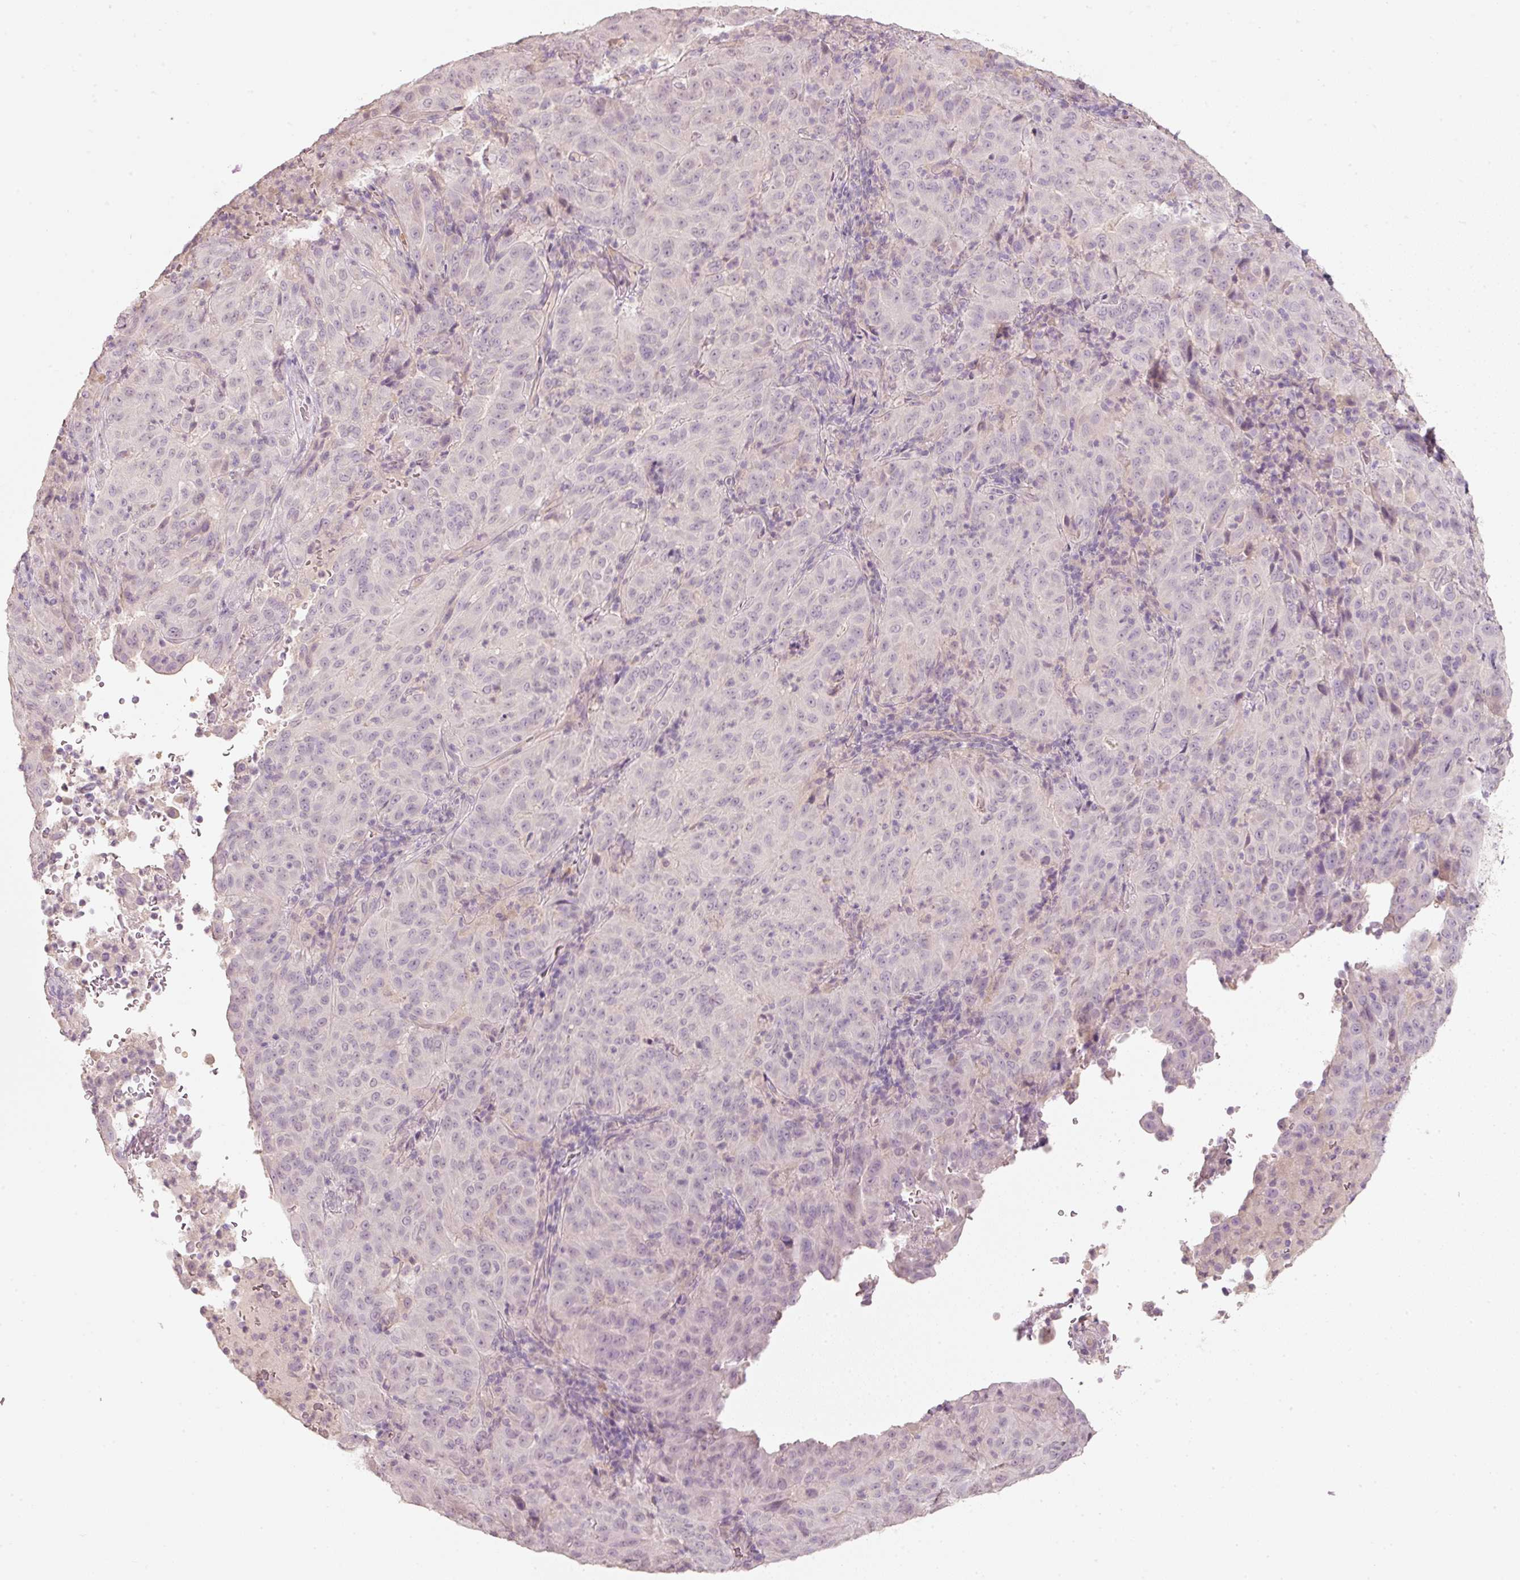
{"staining": {"intensity": "negative", "quantity": "none", "location": "none"}, "tissue": "pancreatic cancer", "cell_type": "Tumor cells", "image_type": "cancer", "snomed": [{"axis": "morphology", "description": "Adenocarcinoma, NOS"}, {"axis": "topography", "description": "Pancreas"}], "caption": "The IHC photomicrograph has no significant staining in tumor cells of pancreatic cancer tissue.", "gene": "STEAP1", "patient": {"sex": "male", "age": 63}}